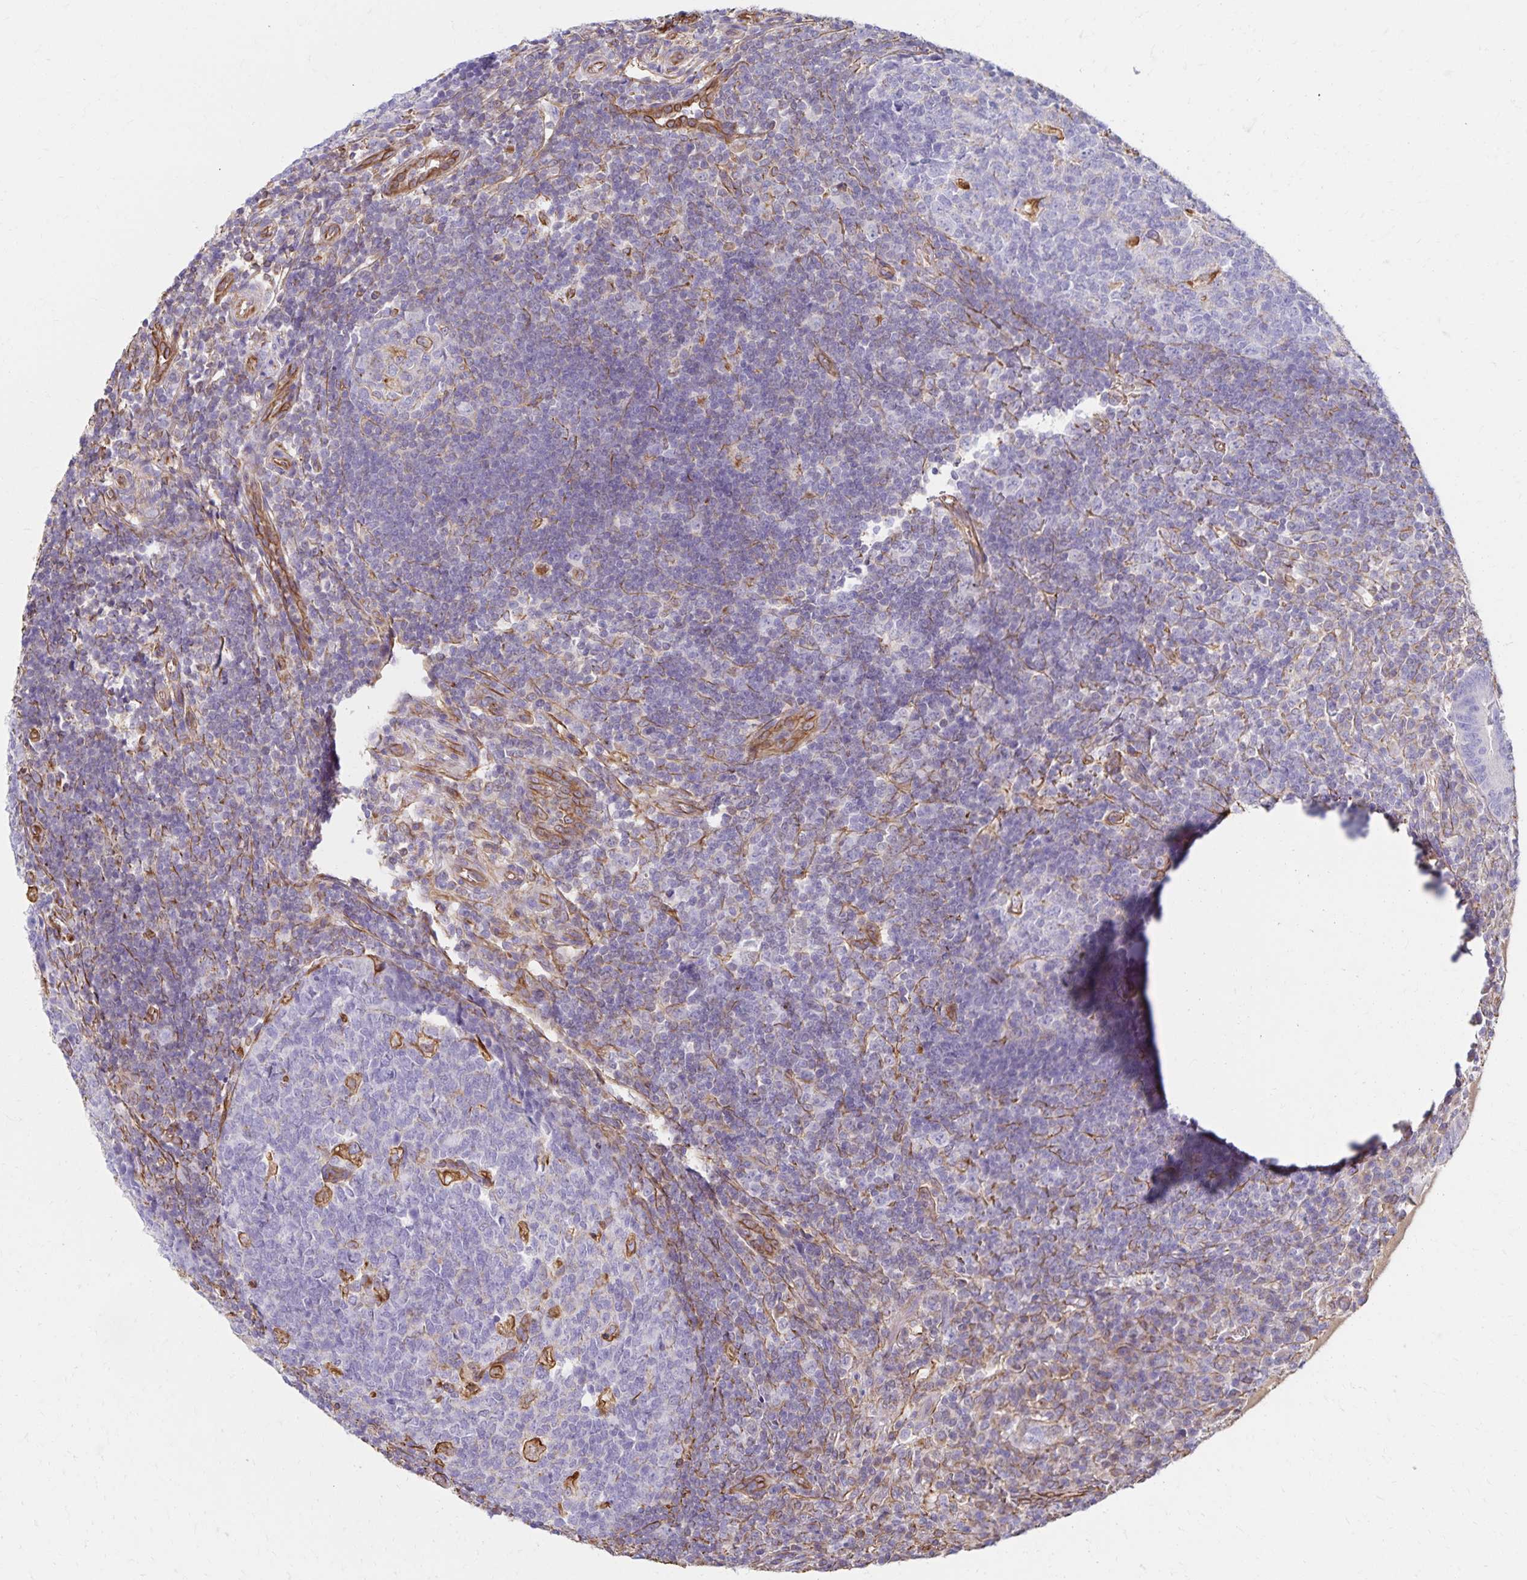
{"staining": {"intensity": "negative", "quantity": "none", "location": "none"}, "tissue": "appendix", "cell_type": "Glandular cells", "image_type": "normal", "snomed": [{"axis": "morphology", "description": "Normal tissue, NOS"}, {"axis": "topography", "description": "Appendix"}], "caption": "Immunohistochemical staining of normal appendix displays no significant expression in glandular cells.", "gene": "TRPV6", "patient": {"sex": "male", "age": 18}}